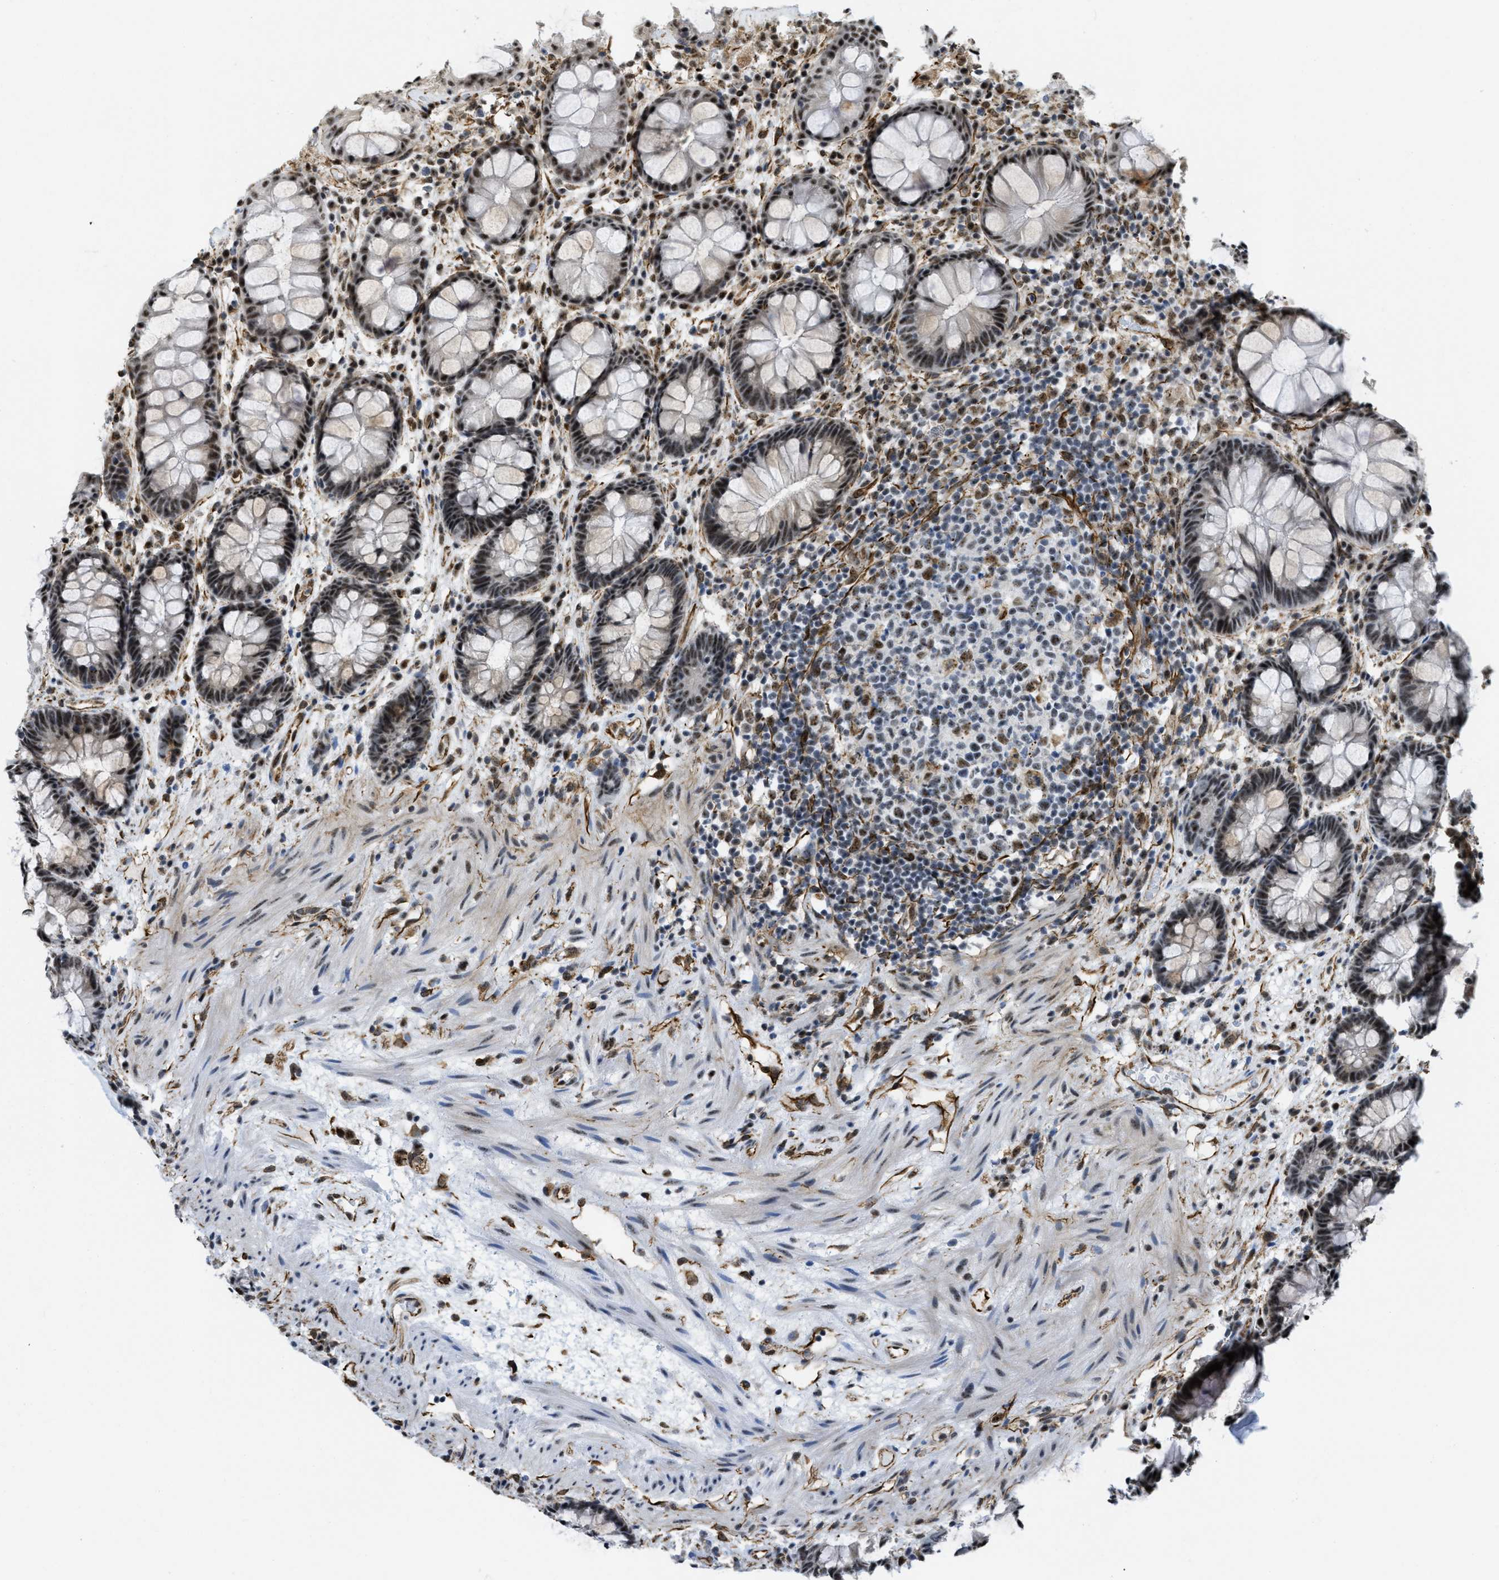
{"staining": {"intensity": "moderate", "quantity": "25%-75%", "location": "nuclear"}, "tissue": "rectum", "cell_type": "Glandular cells", "image_type": "normal", "snomed": [{"axis": "morphology", "description": "Normal tissue, NOS"}, {"axis": "topography", "description": "Rectum"}], "caption": "A brown stain shows moderate nuclear positivity of a protein in glandular cells of normal rectum. Nuclei are stained in blue.", "gene": "LRRC8B", "patient": {"sex": "male", "age": 64}}